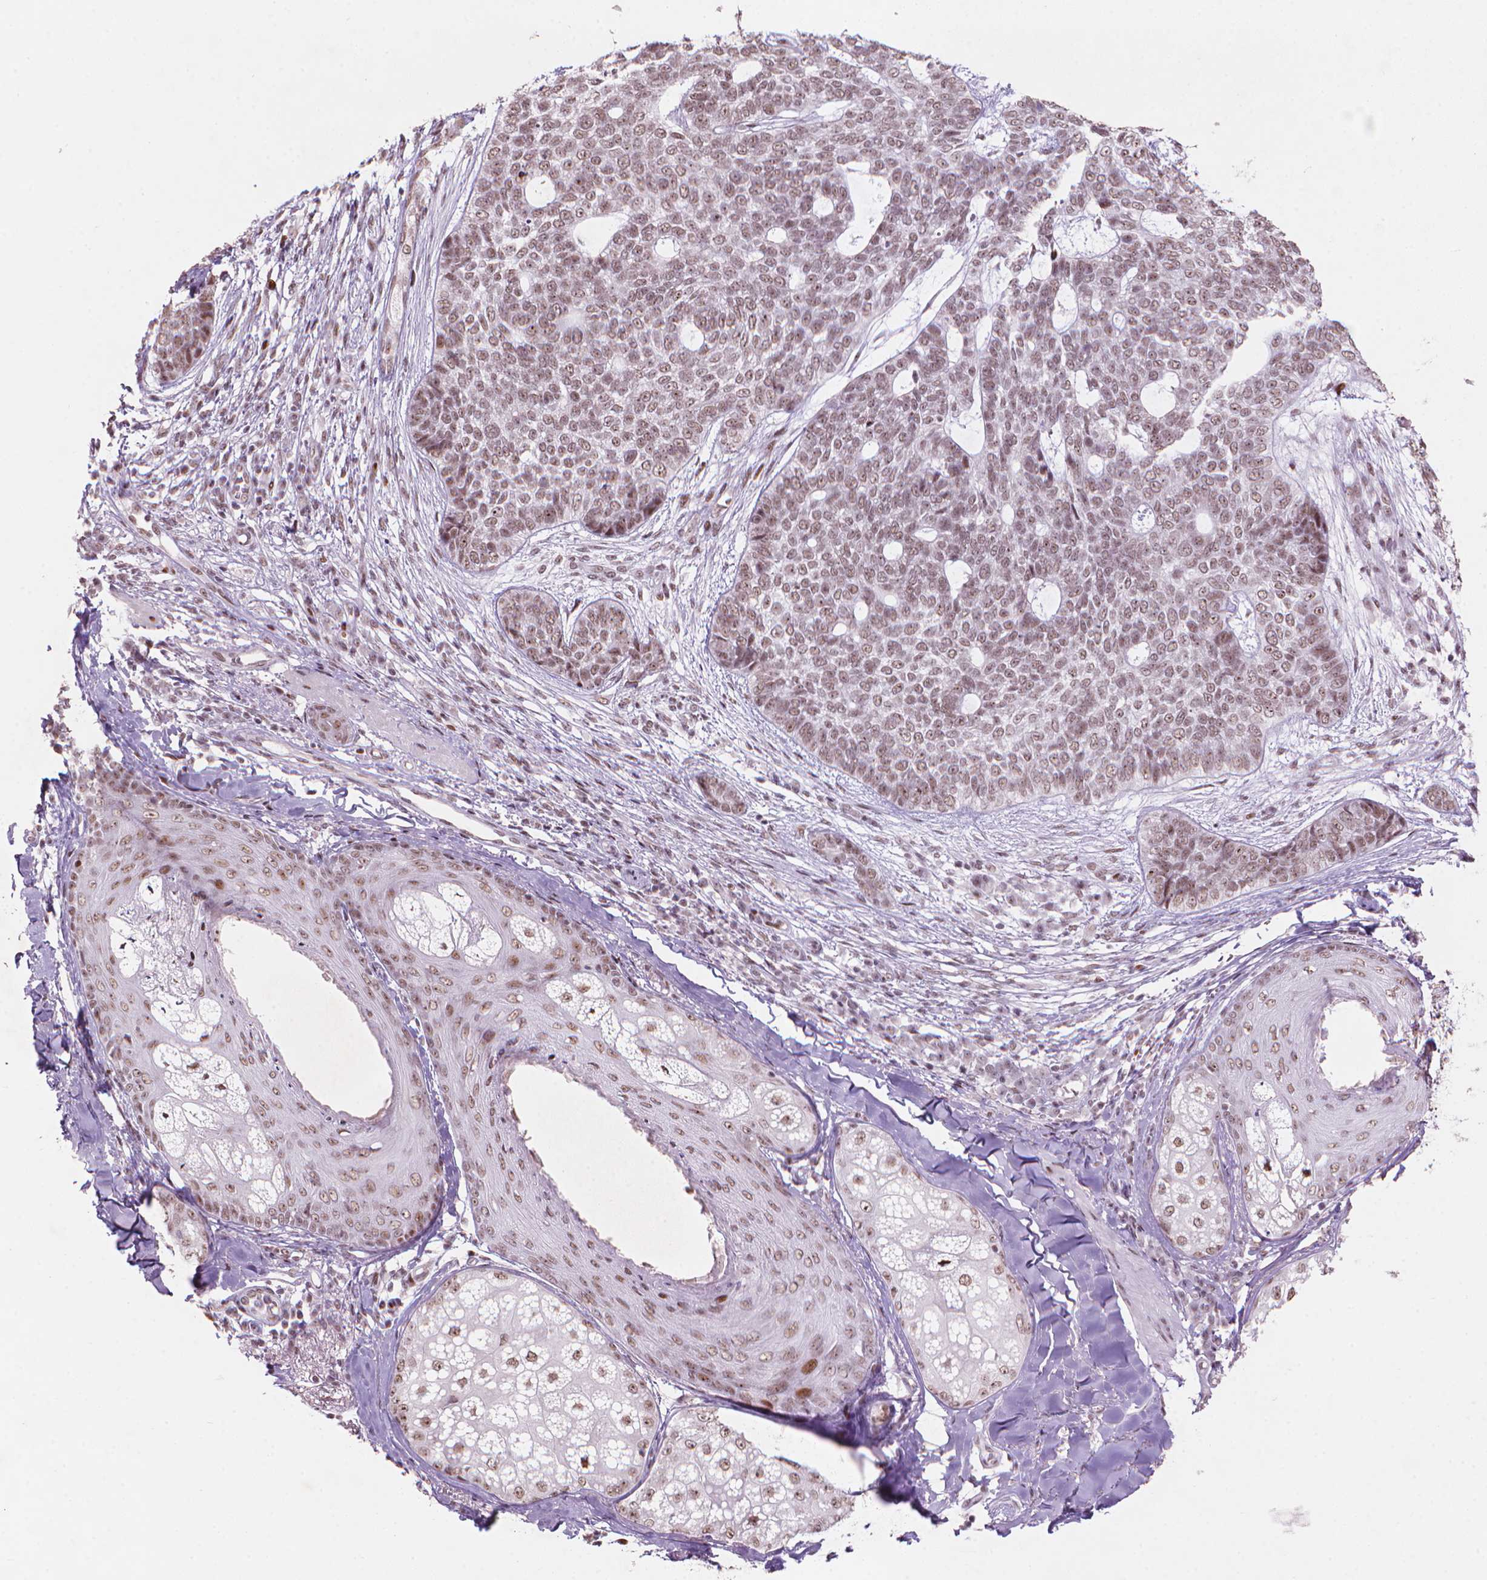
{"staining": {"intensity": "weak", "quantity": ">75%", "location": "nuclear"}, "tissue": "skin cancer", "cell_type": "Tumor cells", "image_type": "cancer", "snomed": [{"axis": "morphology", "description": "Basal cell carcinoma"}, {"axis": "topography", "description": "Skin"}], "caption": "The immunohistochemical stain shows weak nuclear staining in tumor cells of skin cancer tissue.", "gene": "HES7", "patient": {"sex": "female", "age": 69}}